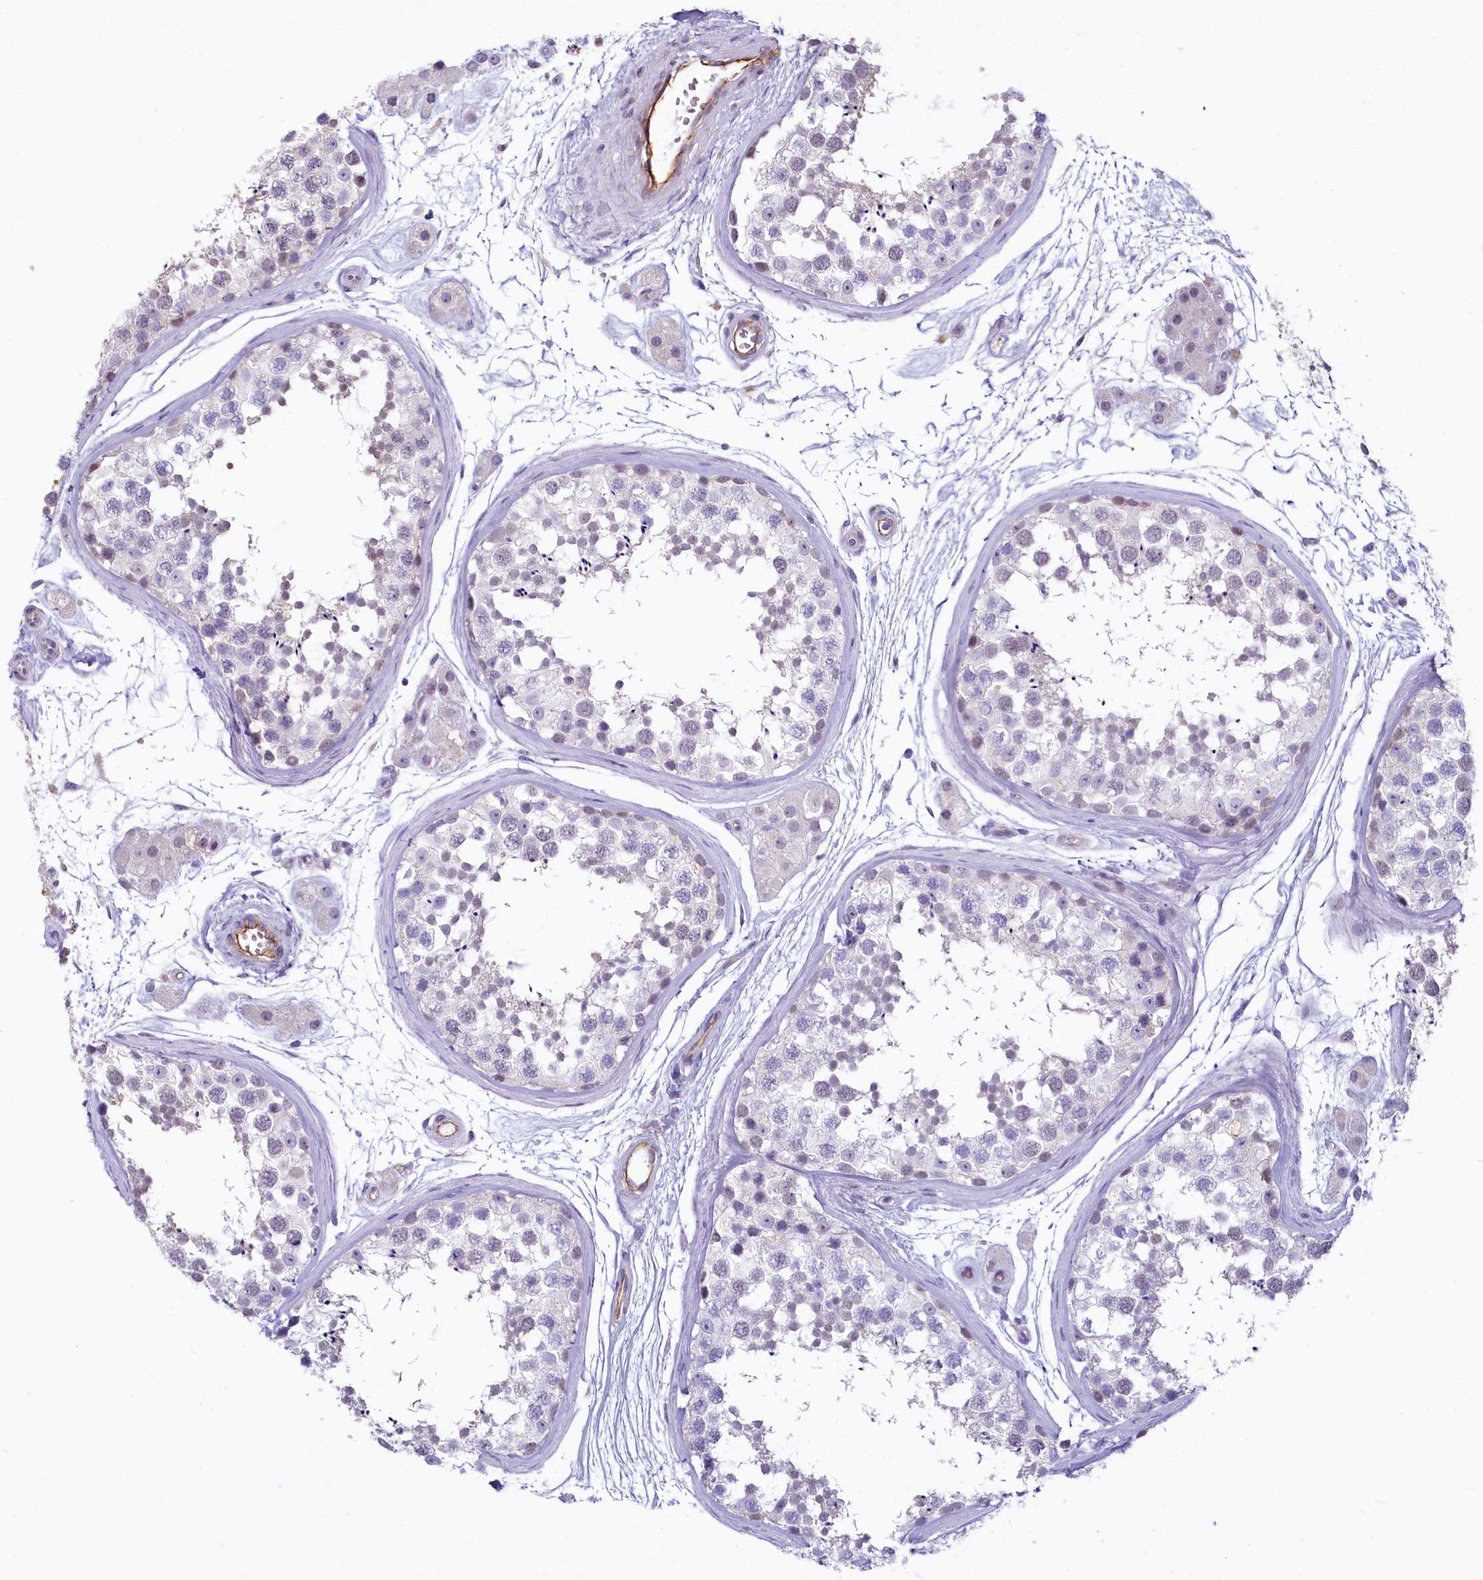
{"staining": {"intensity": "weak", "quantity": "<25%", "location": "nuclear"}, "tissue": "testis", "cell_type": "Cells in seminiferous ducts", "image_type": "normal", "snomed": [{"axis": "morphology", "description": "Normal tissue, NOS"}, {"axis": "topography", "description": "Testis"}], "caption": "The photomicrograph shows no significant positivity in cells in seminiferous ducts of testis.", "gene": "PROCR", "patient": {"sex": "male", "age": 56}}